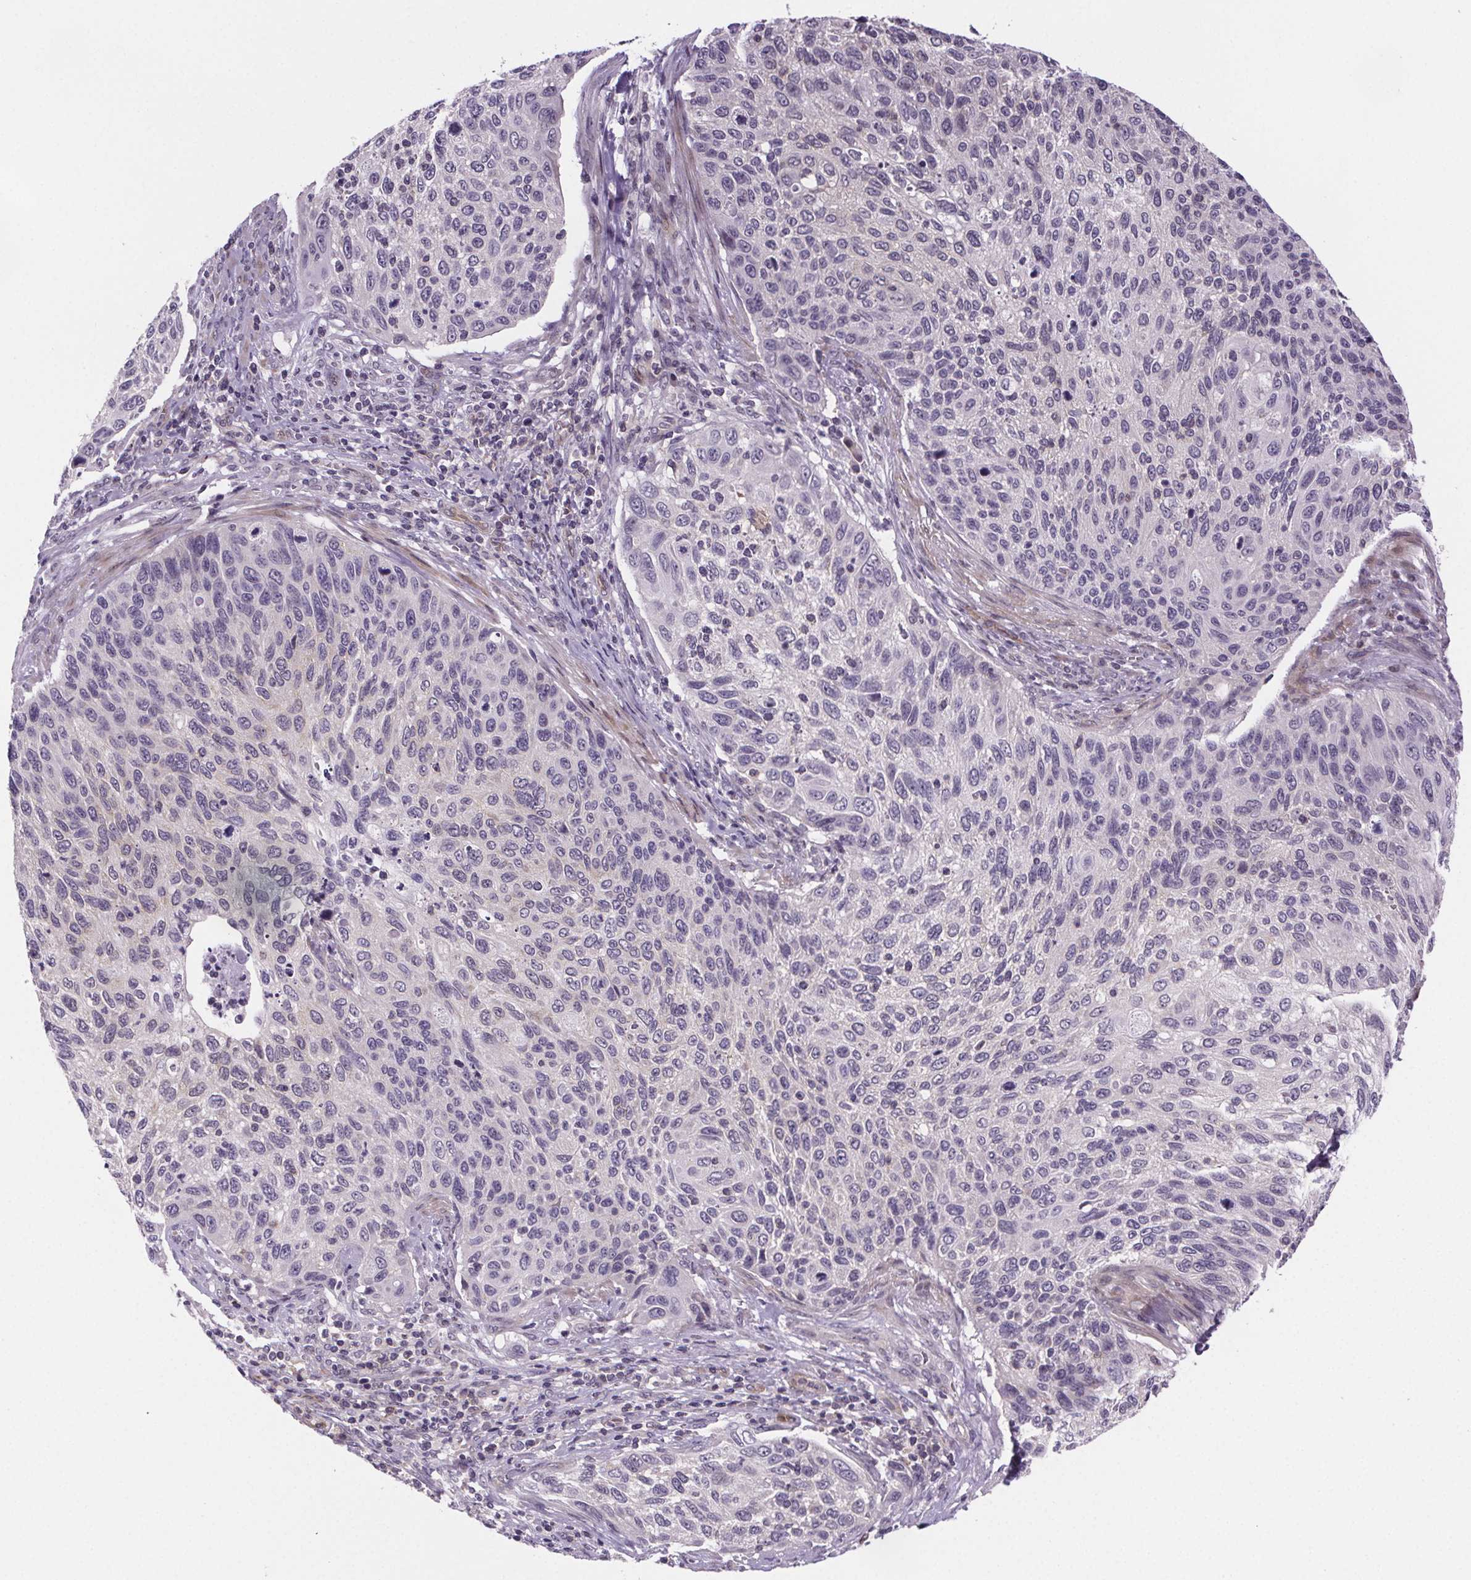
{"staining": {"intensity": "negative", "quantity": "none", "location": "none"}, "tissue": "cervical cancer", "cell_type": "Tumor cells", "image_type": "cancer", "snomed": [{"axis": "morphology", "description": "Squamous cell carcinoma, NOS"}, {"axis": "topography", "description": "Cervix"}], "caption": "High magnification brightfield microscopy of squamous cell carcinoma (cervical) stained with DAB (3,3'-diaminobenzidine) (brown) and counterstained with hematoxylin (blue): tumor cells show no significant positivity.", "gene": "TTC12", "patient": {"sex": "female", "age": 70}}